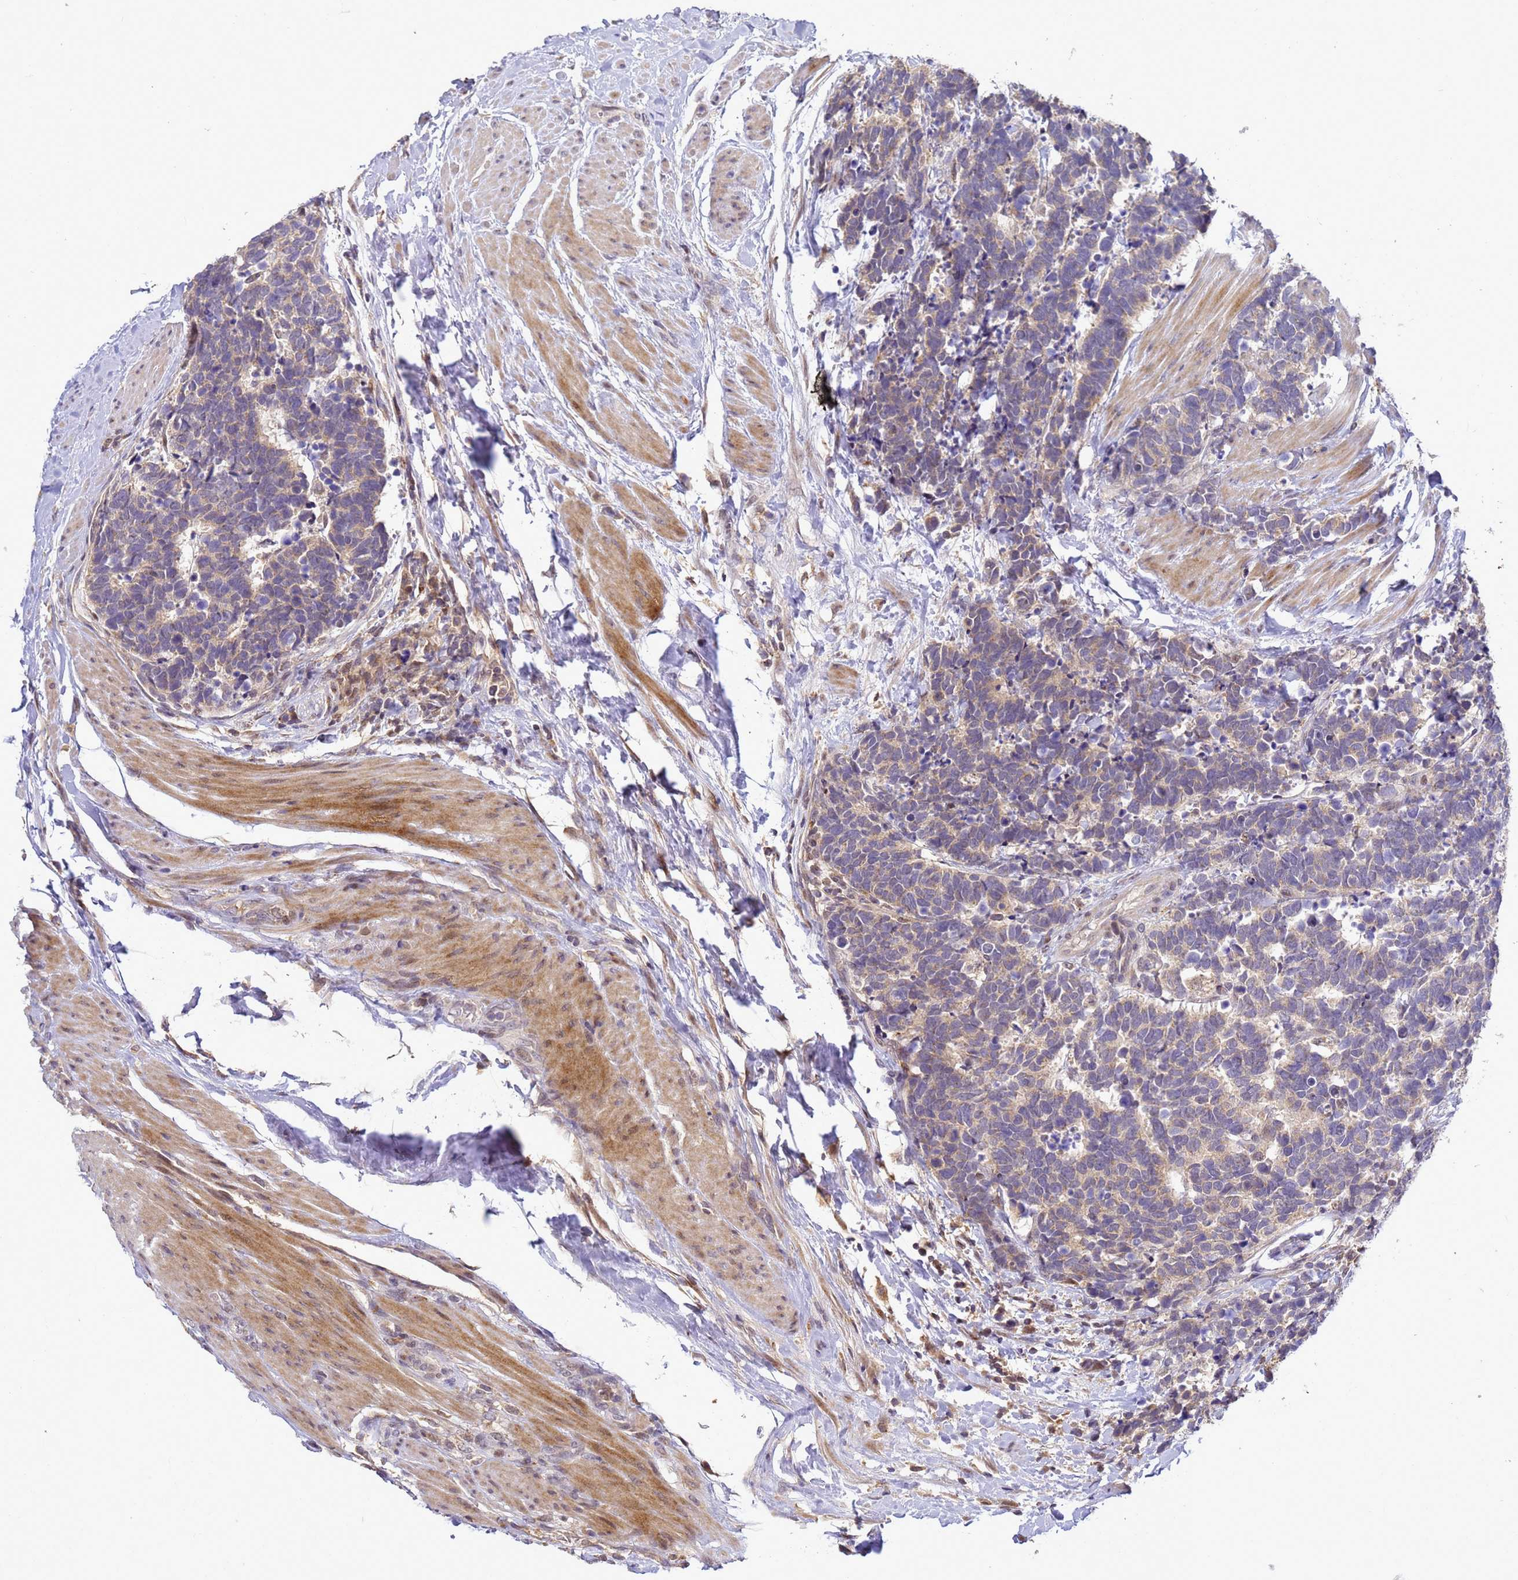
{"staining": {"intensity": "weak", "quantity": "25%-75%", "location": "cytoplasmic/membranous"}, "tissue": "carcinoid", "cell_type": "Tumor cells", "image_type": "cancer", "snomed": [{"axis": "morphology", "description": "Carcinoma, NOS"}, {"axis": "morphology", "description": "Carcinoid, malignant, NOS"}, {"axis": "topography", "description": "Prostate"}], "caption": "Immunohistochemical staining of malignant carcinoid exhibits low levels of weak cytoplasmic/membranous expression in about 25%-75% of tumor cells.", "gene": "TMEM74B", "patient": {"sex": "male", "age": 57}}